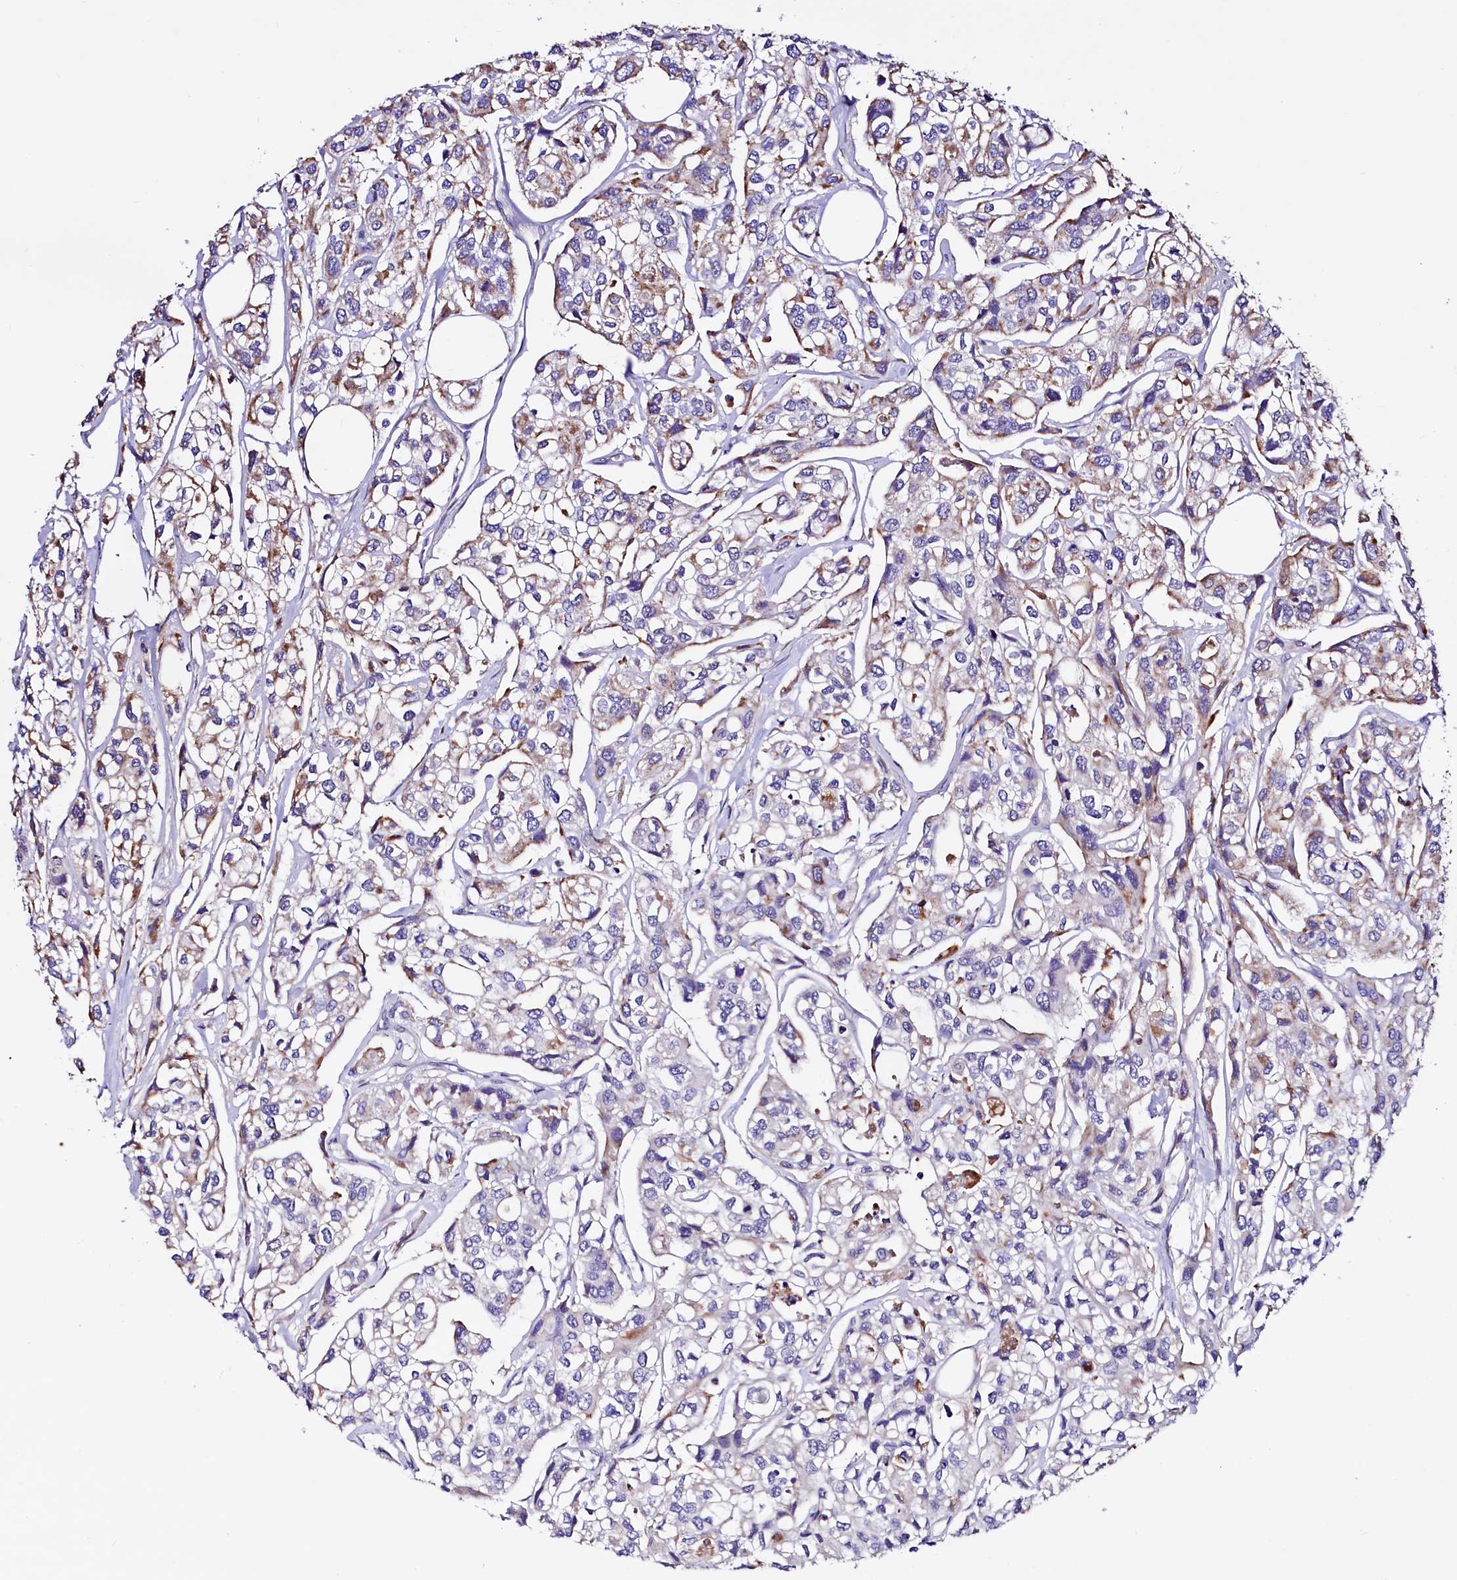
{"staining": {"intensity": "moderate", "quantity": "25%-75%", "location": "cytoplasmic/membranous"}, "tissue": "urothelial cancer", "cell_type": "Tumor cells", "image_type": "cancer", "snomed": [{"axis": "morphology", "description": "Urothelial carcinoma, High grade"}, {"axis": "topography", "description": "Urinary bladder"}], "caption": "About 25%-75% of tumor cells in human high-grade urothelial carcinoma display moderate cytoplasmic/membranous protein expression as visualized by brown immunohistochemical staining.", "gene": "CIAO3", "patient": {"sex": "male", "age": 67}}